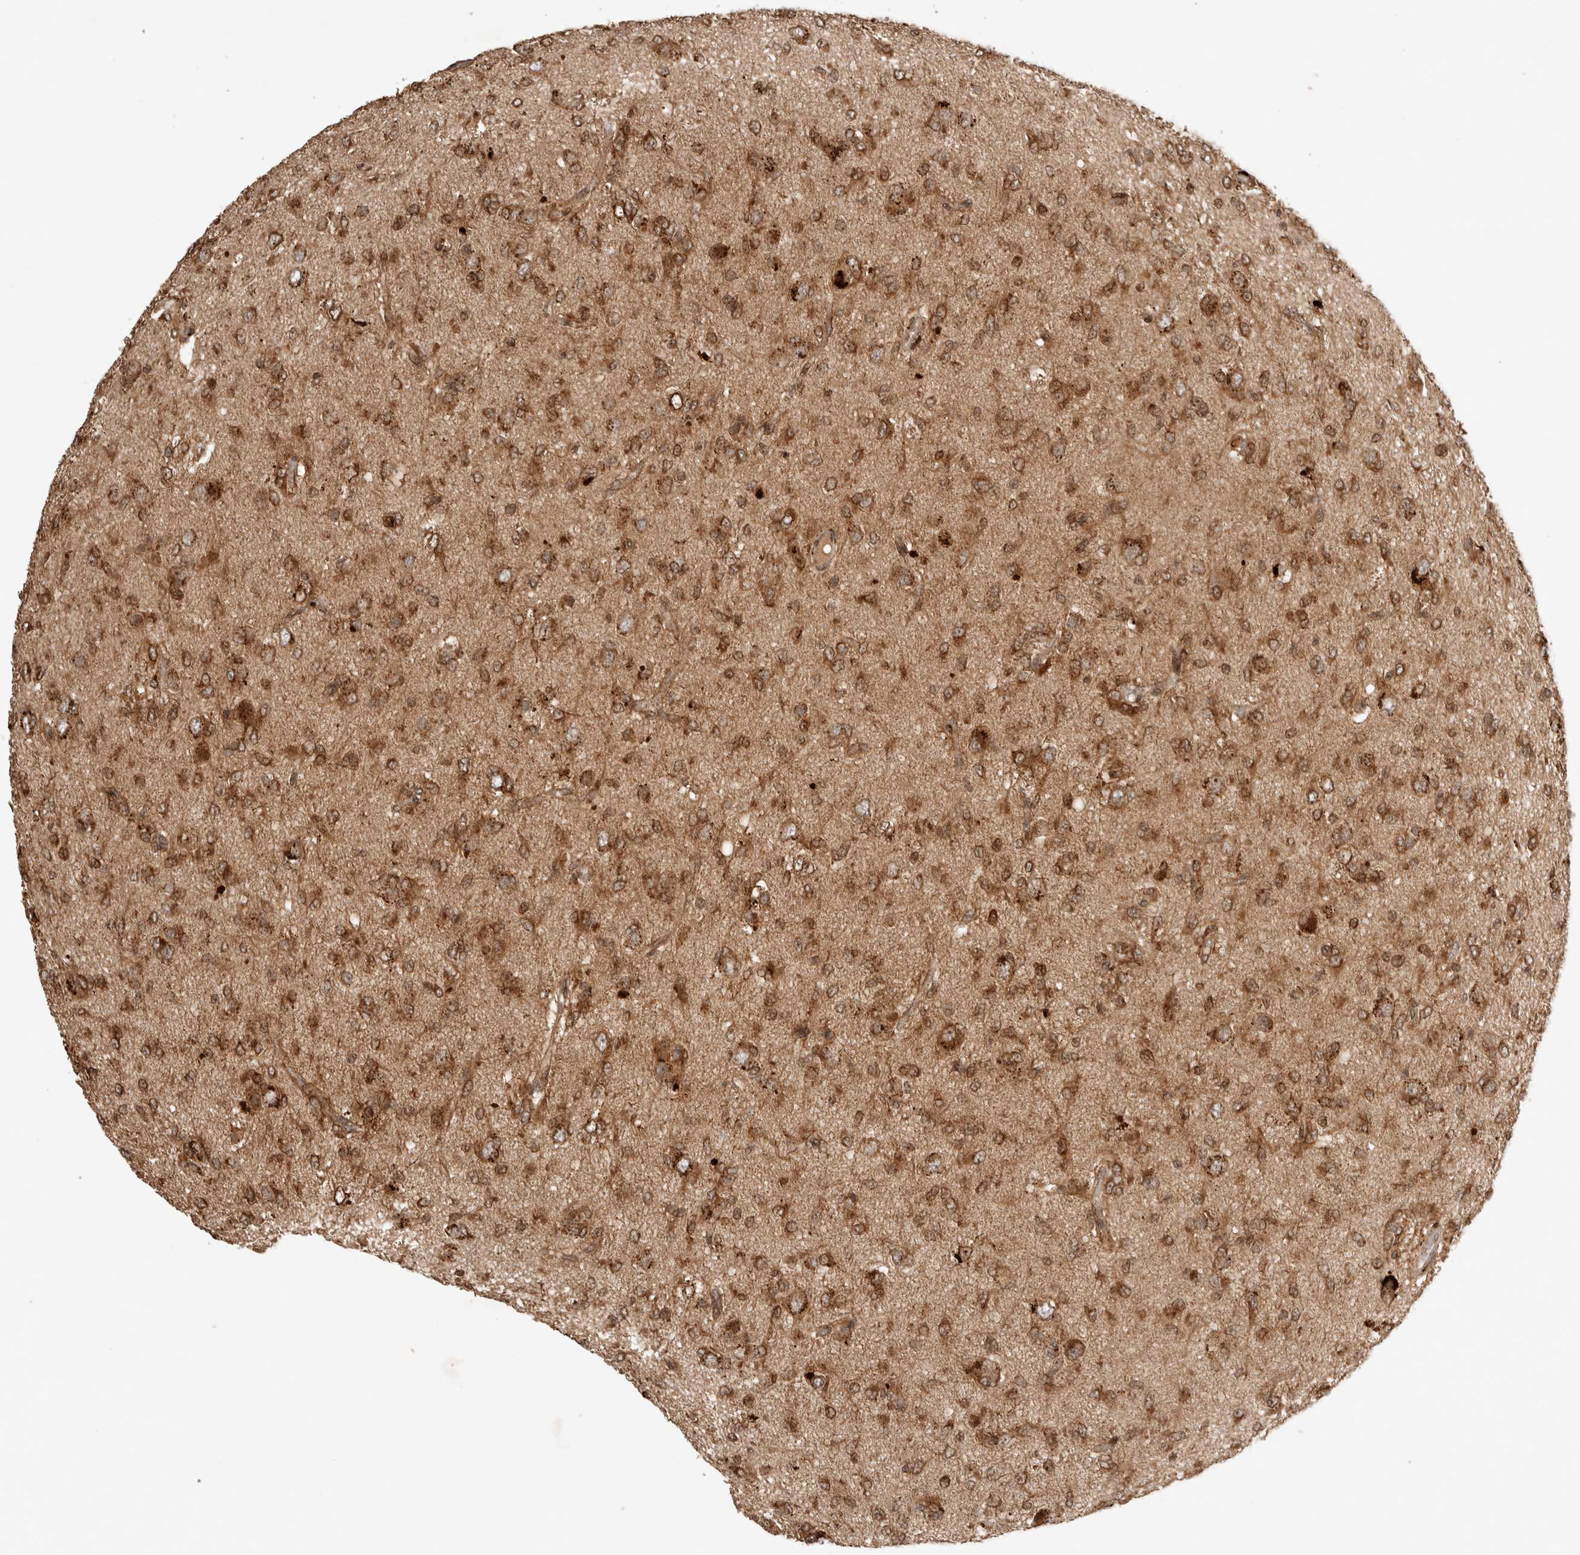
{"staining": {"intensity": "moderate", "quantity": ">75%", "location": "cytoplasmic/membranous"}, "tissue": "glioma", "cell_type": "Tumor cells", "image_type": "cancer", "snomed": [{"axis": "morphology", "description": "Glioma, malignant, High grade"}, {"axis": "topography", "description": "Brain"}], "caption": "High-magnification brightfield microscopy of glioma stained with DAB (brown) and counterstained with hematoxylin (blue). tumor cells exhibit moderate cytoplasmic/membranous expression is identified in about>75% of cells.", "gene": "FAM221A", "patient": {"sex": "female", "age": 59}}